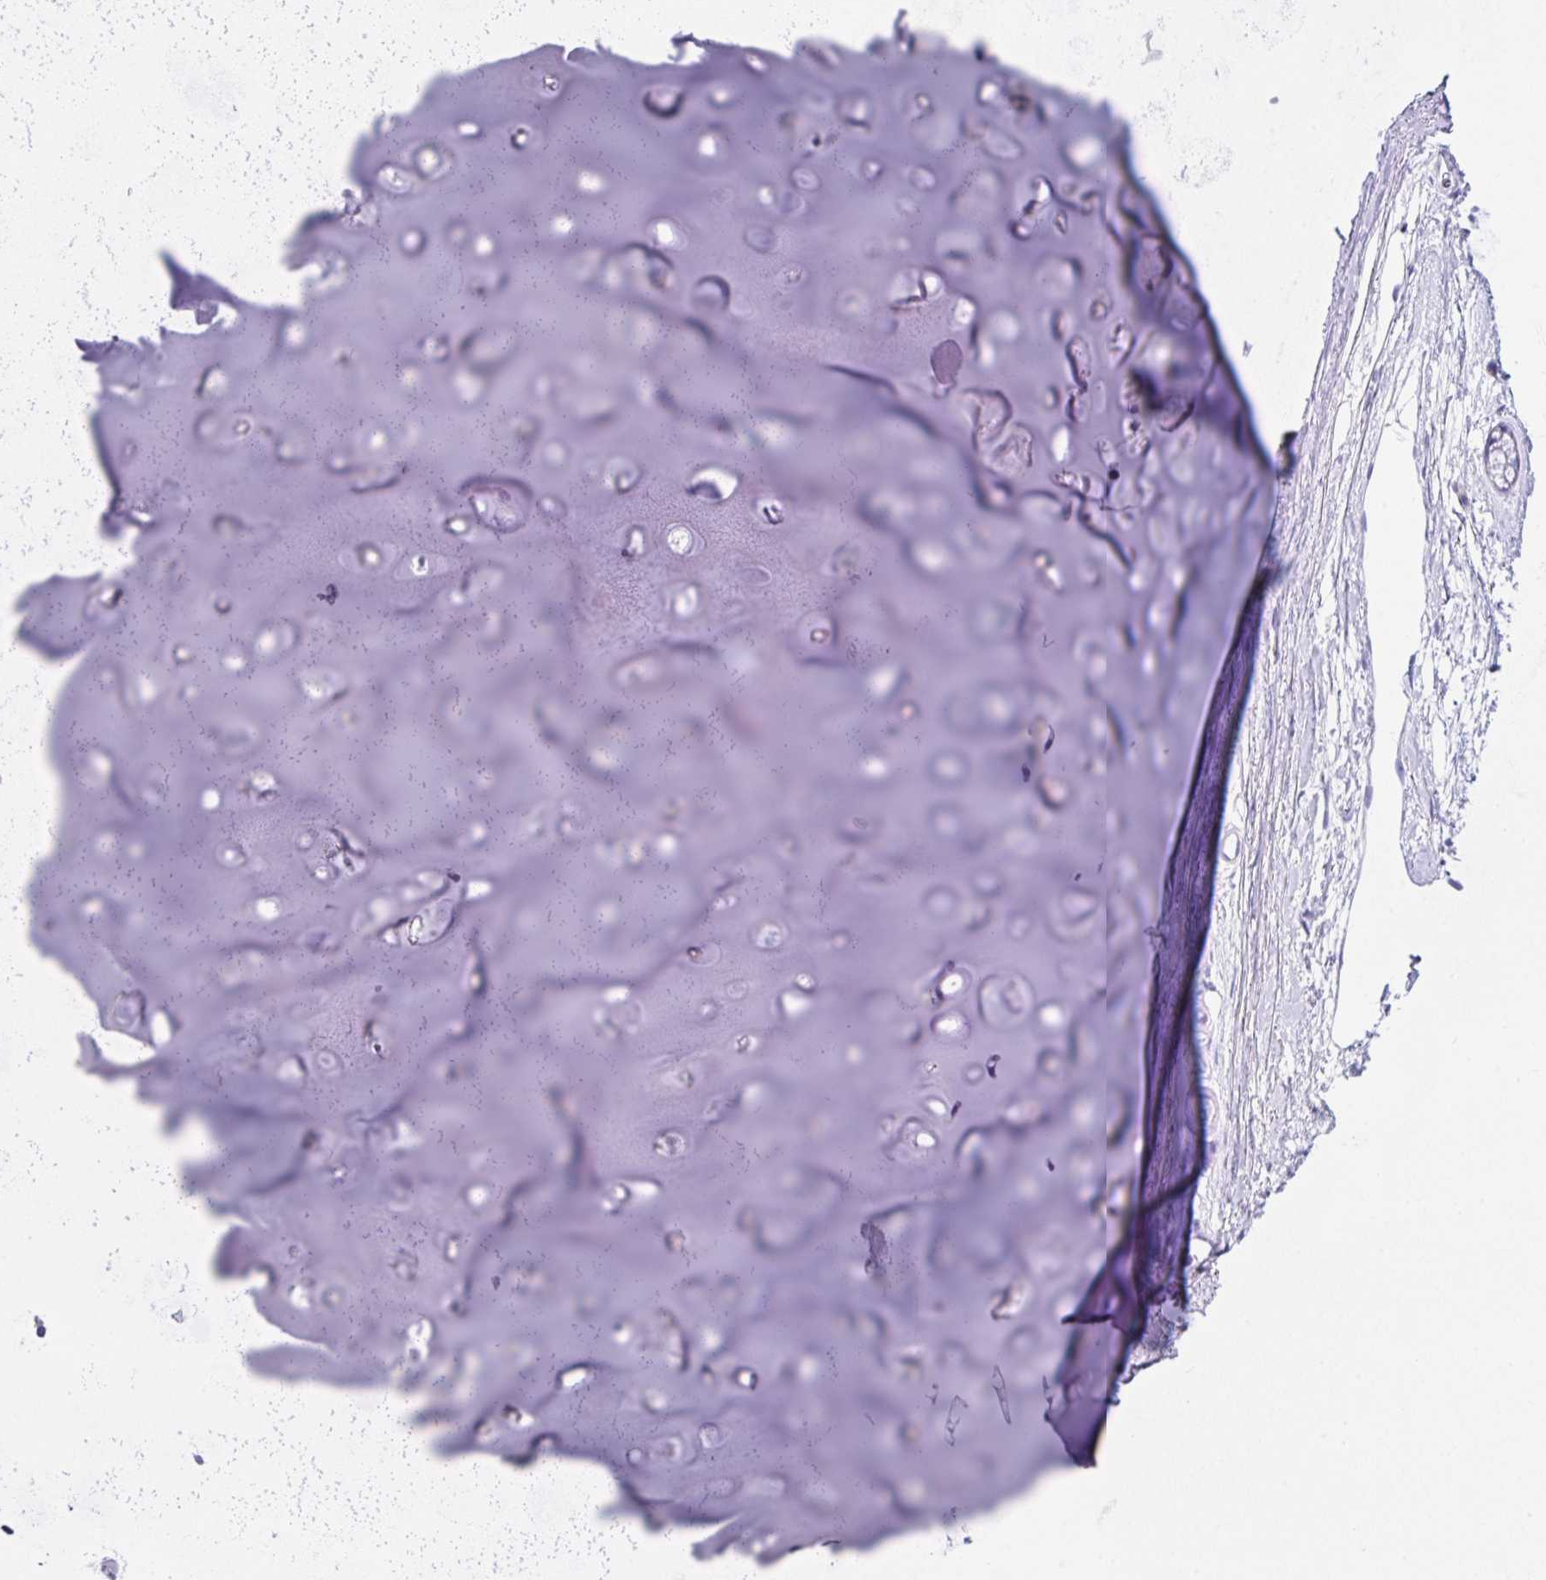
{"staining": {"intensity": "negative", "quantity": "none", "location": "none"}, "tissue": "soft tissue", "cell_type": "Chondrocytes", "image_type": "normal", "snomed": [{"axis": "morphology", "description": "Normal tissue, NOS"}, {"axis": "topography", "description": "Lymph node"}, {"axis": "topography", "description": "Cartilage tissue"}, {"axis": "topography", "description": "Bronchus"}], "caption": "Immunohistochemical staining of normal human soft tissue reveals no significant expression in chondrocytes. (Stains: DAB immunohistochemistry (IHC) with hematoxylin counter stain, Microscopy: brightfield microscopy at high magnification).", "gene": "LGALS4", "patient": {"sex": "female", "age": 70}}